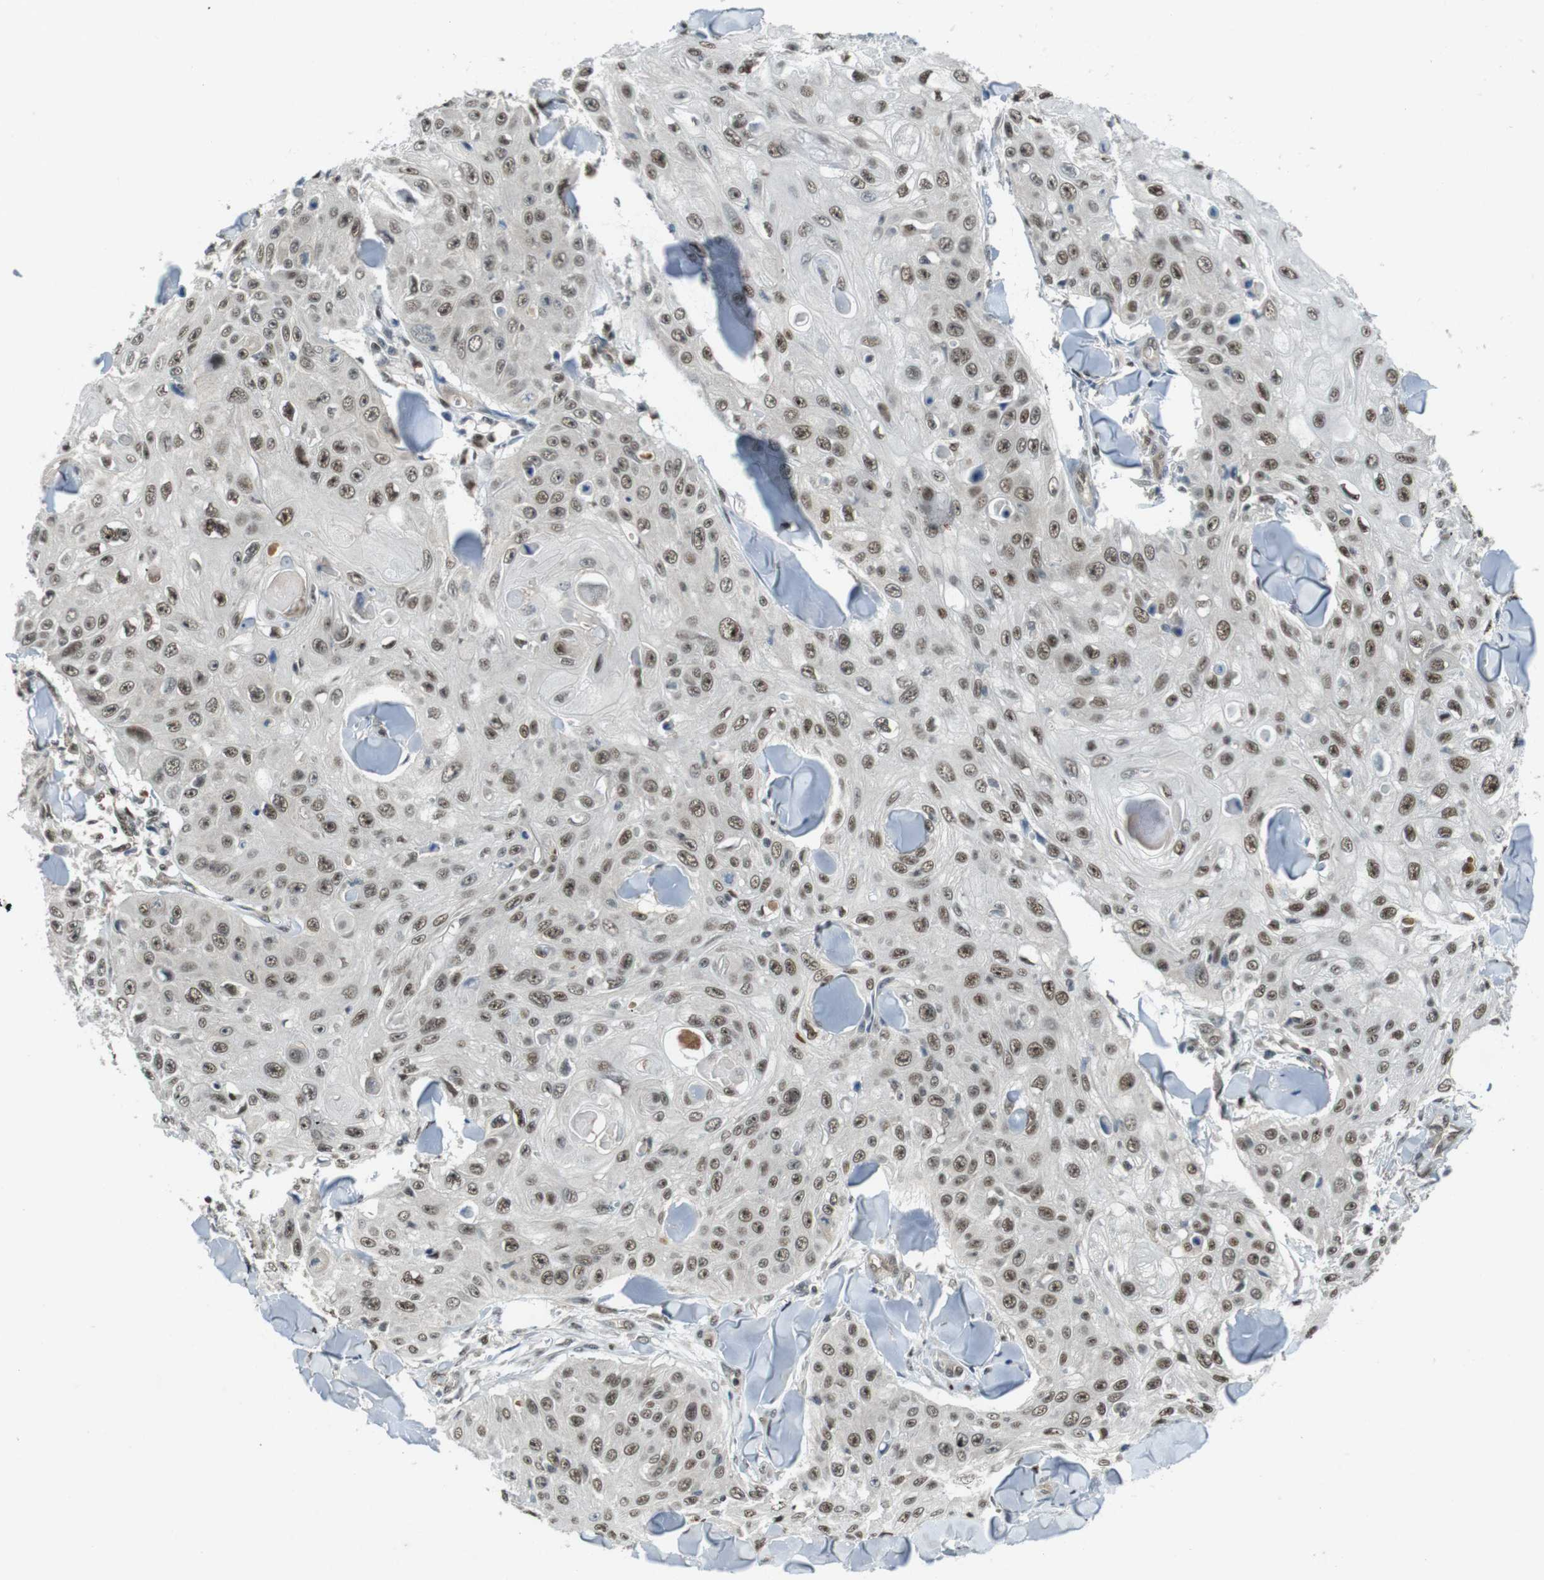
{"staining": {"intensity": "moderate", "quantity": ">75%", "location": "nuclear"}, "tissue": "skin cancer", "cell_type": "Tumor cells", "image_type": "cancer", "snomed": [{"axis": "morphology", "description": "Squamous cell carcinoma, NOS"}, {"axis": "topography", "description": "Skin"}], "caption": "The photomicrograph displays a brown stain indicating the presence of a protein in the nuclear of tumor cells in skin cancer (squamous cell carcinoma).", "gene": "MAPKAPK5", "patient": {"sex": "male", "age": 86}}